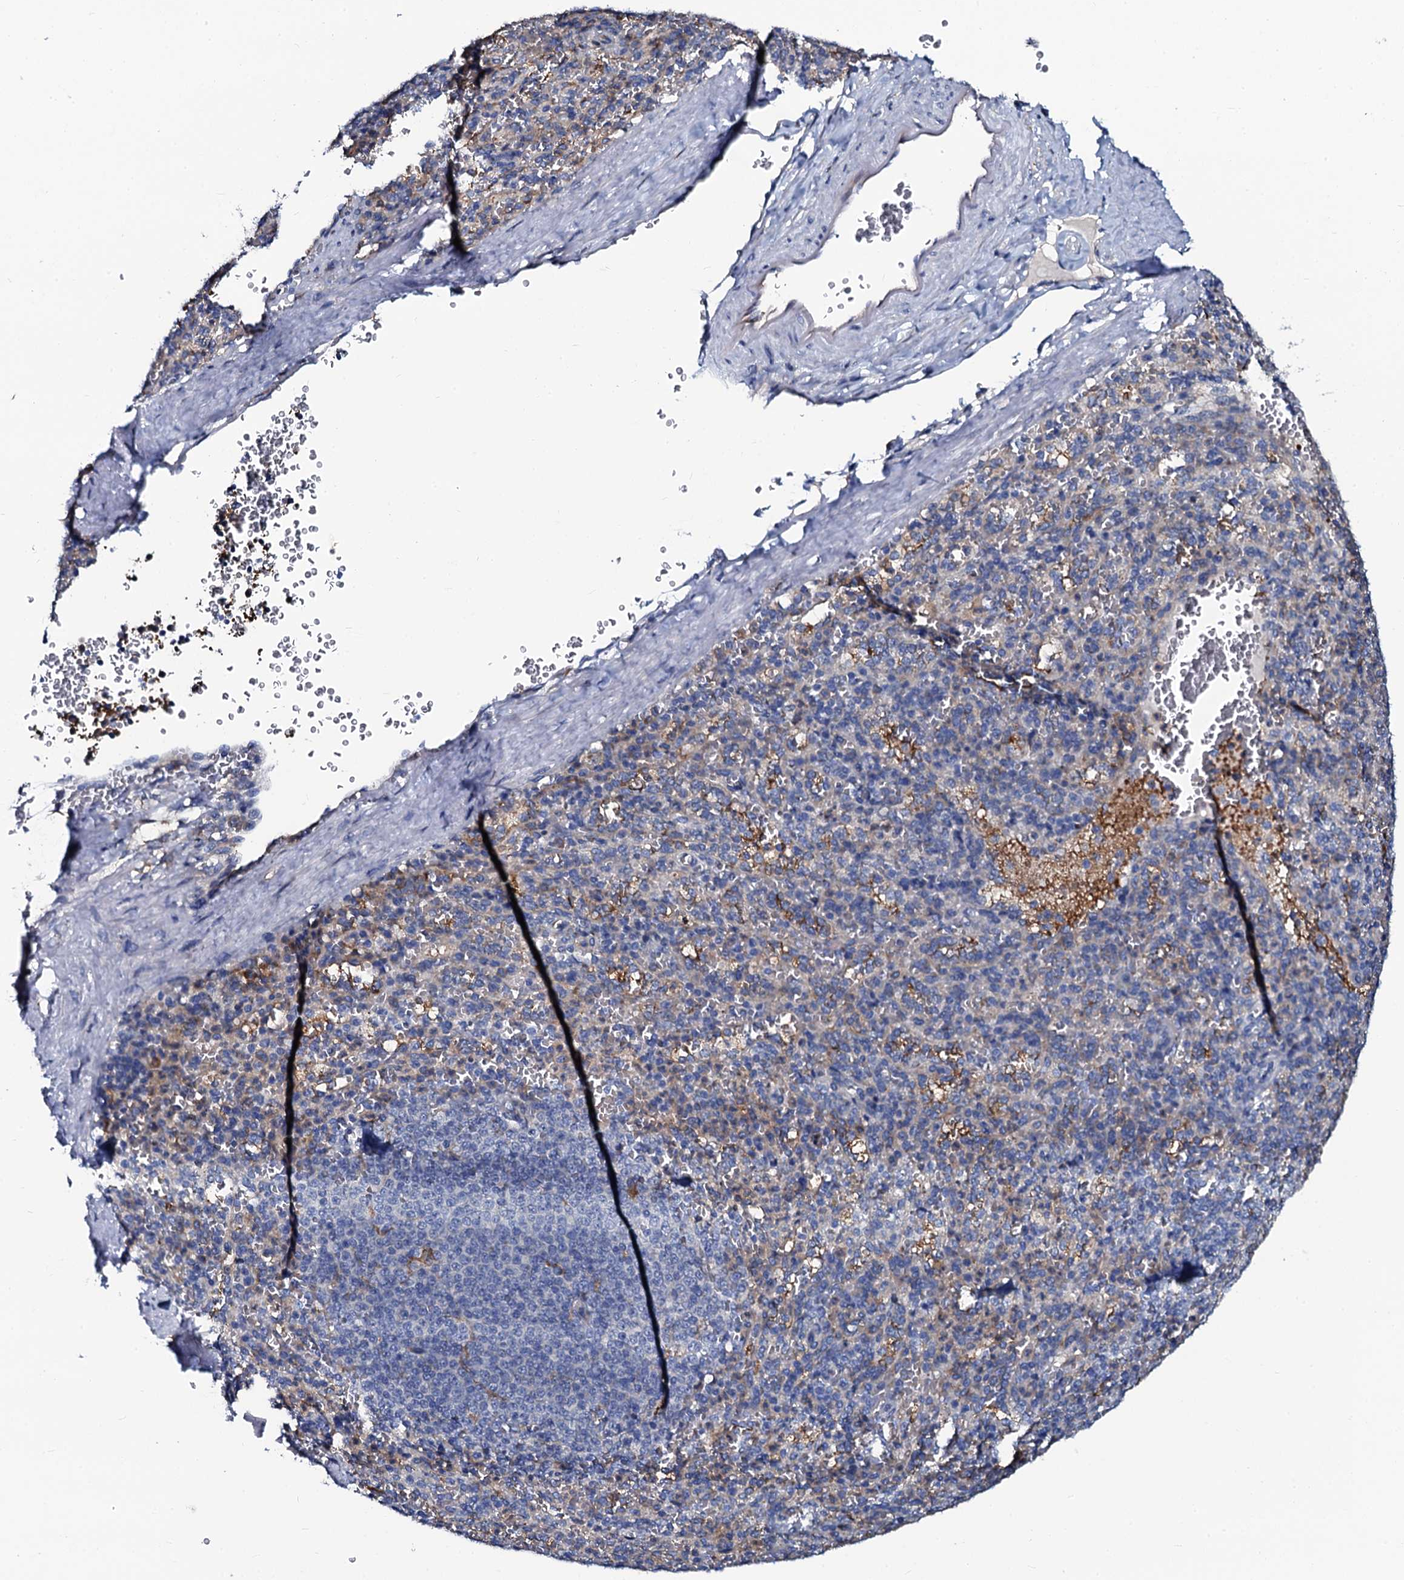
{"staining": {"intensity": "negative", "quantity": "none", "location": "none"}, "tissue": "spleen", "cell_type": "Cells in red pulp", "image_type": "normal", "snomed": [{"axis": "morphology", "description": "Normal tissue, NOS"}, {"axis": "topography", "description": "Spleen"}], "caption": "Spleen stained for a protein using immunohistochemistry (IHC) exhibits no staining cells in red pulp.", "gene": "OTOL1", "patient": {"sex": "female", "age": 21}}